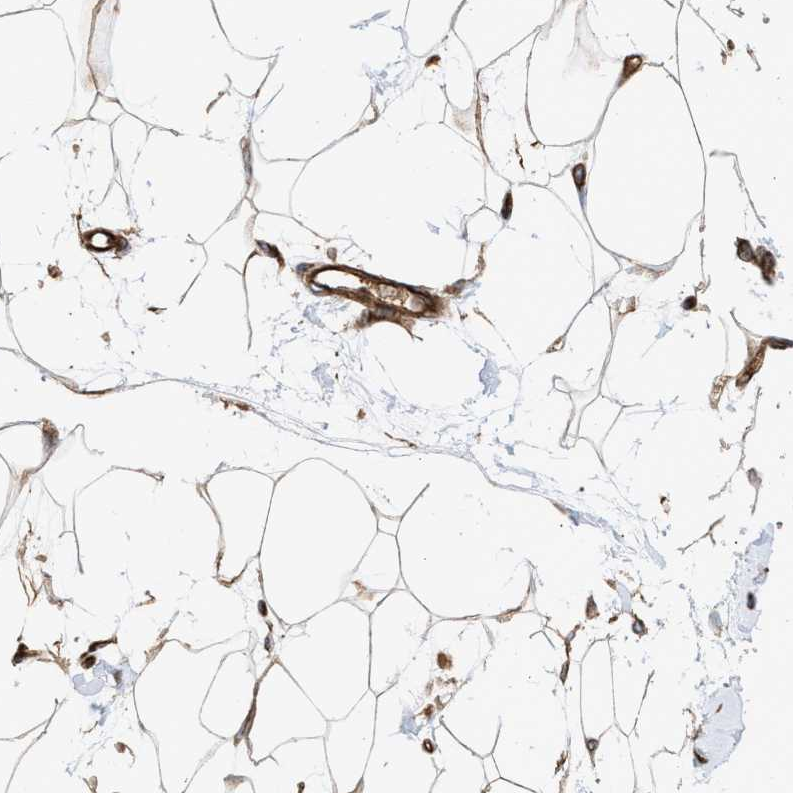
{"staining": {"intensity": "moderate", "quantity": ">75%", "location": "cytoplasmic/membranous"}, "tissue": "adipose tissue", "cell_type": "Adipocytes", "image_type": "normal", "snomed": [{"axis": "morphology", "description": "Normal tissue, NOS"}, {"axis": "morphology", "description": "Adenocarcinoma, NOS"}, {"axis": "topography", "description": "Duodenum"}, {"axis": "topography", "description": "Peripheral nerve tissue"}], "caption": "Immunohistochemical staining of unremarkable human adipose tissue reveals medium levels of moderate cytoplasmic/membranous positivity in about >75% of adipocytes. (IHC, brightfield microscopy, high magnification).", "gene": "EPS15L1", "patient": {"sex": "female", "age": 60}}